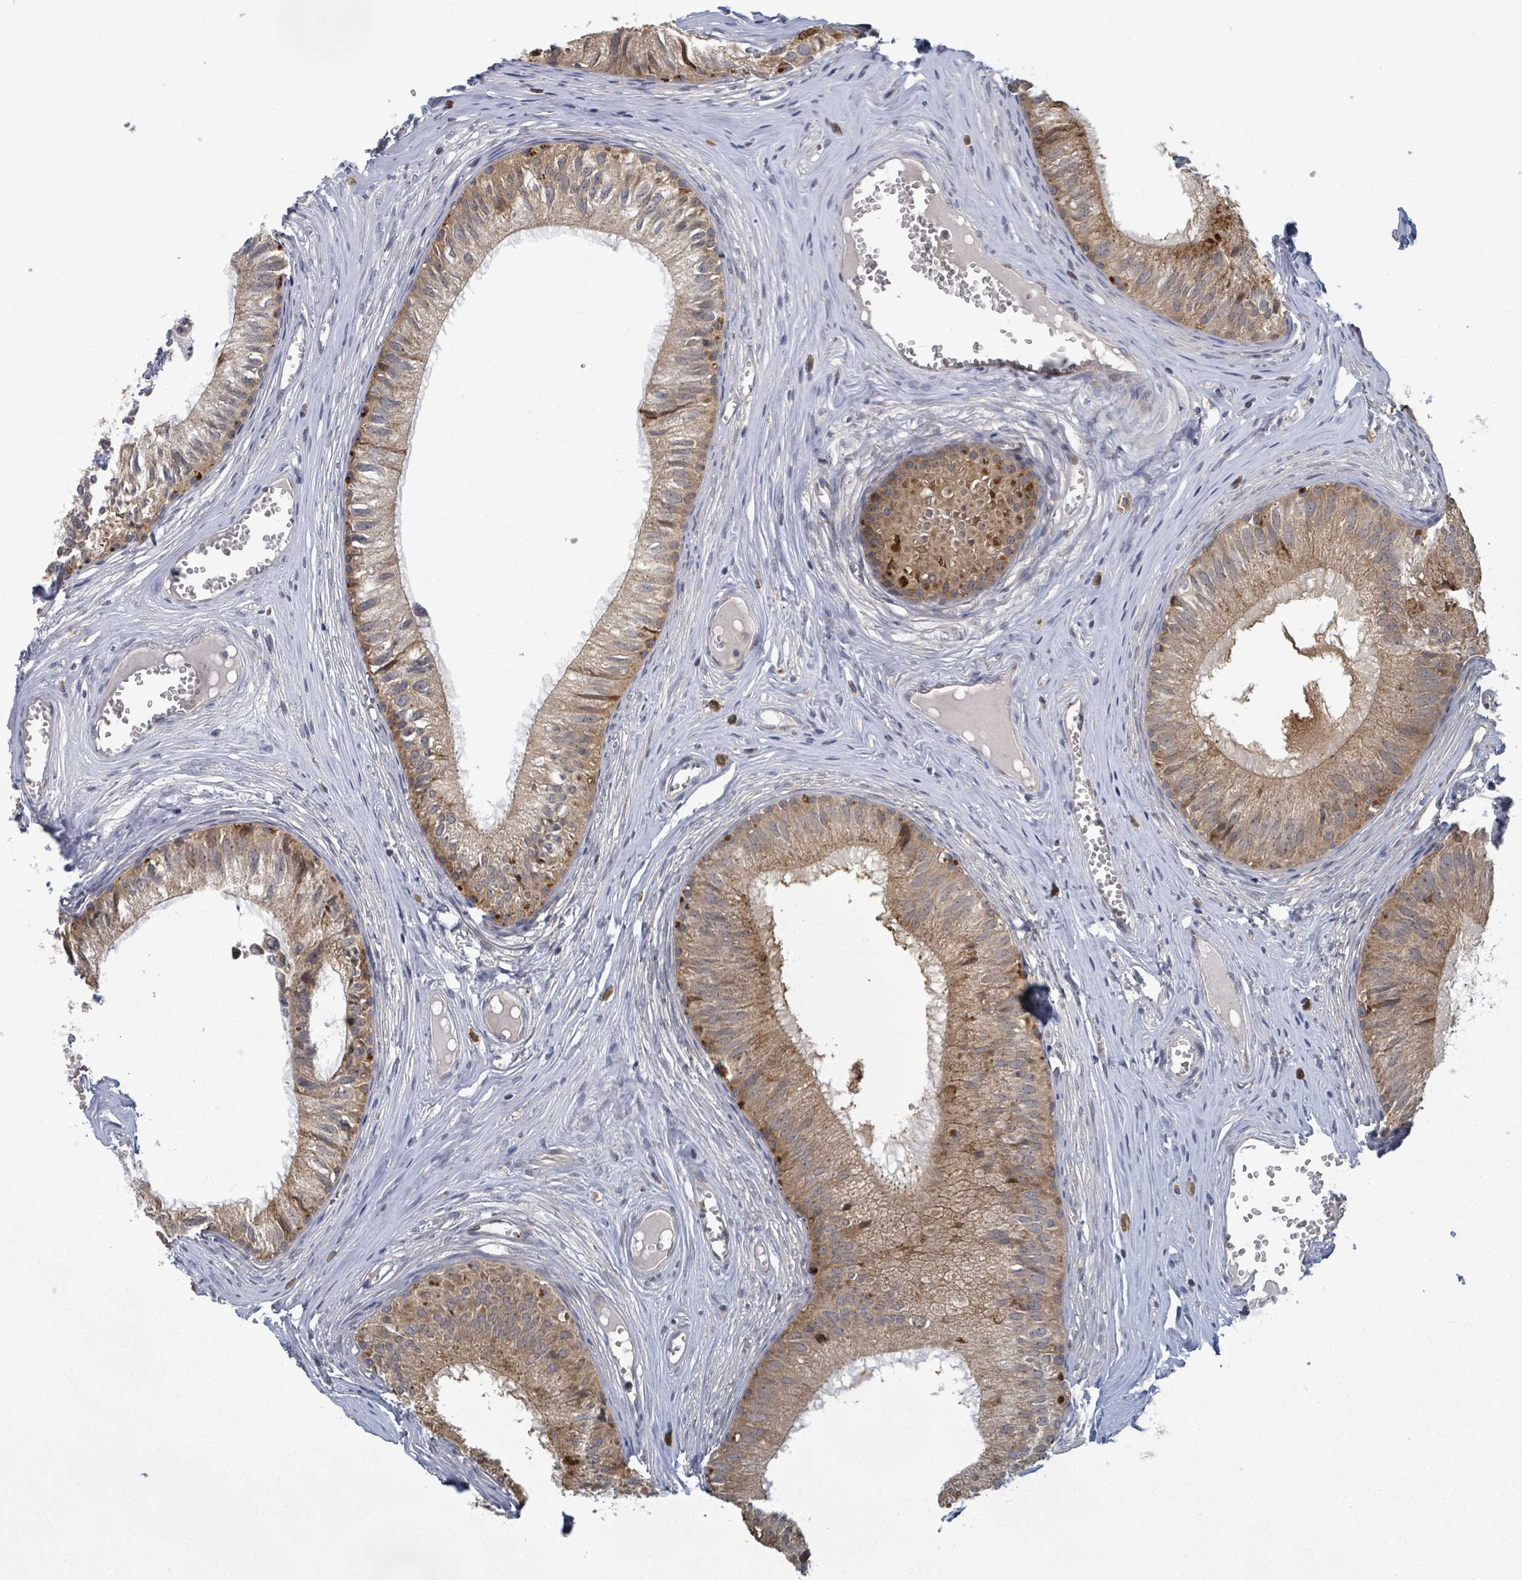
{"staining": {"intensity": "moderate", "quantity": ">75%", "location": "cytoplasmic/membranous"}, "tissue": "epididymis", "cell_type": "Glandular cells", "image_type": "normal", "snomed": [{"axis": "morphology", "description": "Normal tissue, NOS"}, {"axis": "topography", "description": "Epididymis"}], "caption": "A brown stain shows moderate cytoplasmic/membranous positivity of a protein in glandular cells of benign epididymis. (IHC, brightfield microscopy, high magnification).", "gene": "SHROOM2", "patient": {"sex": "male", "age": 31}}